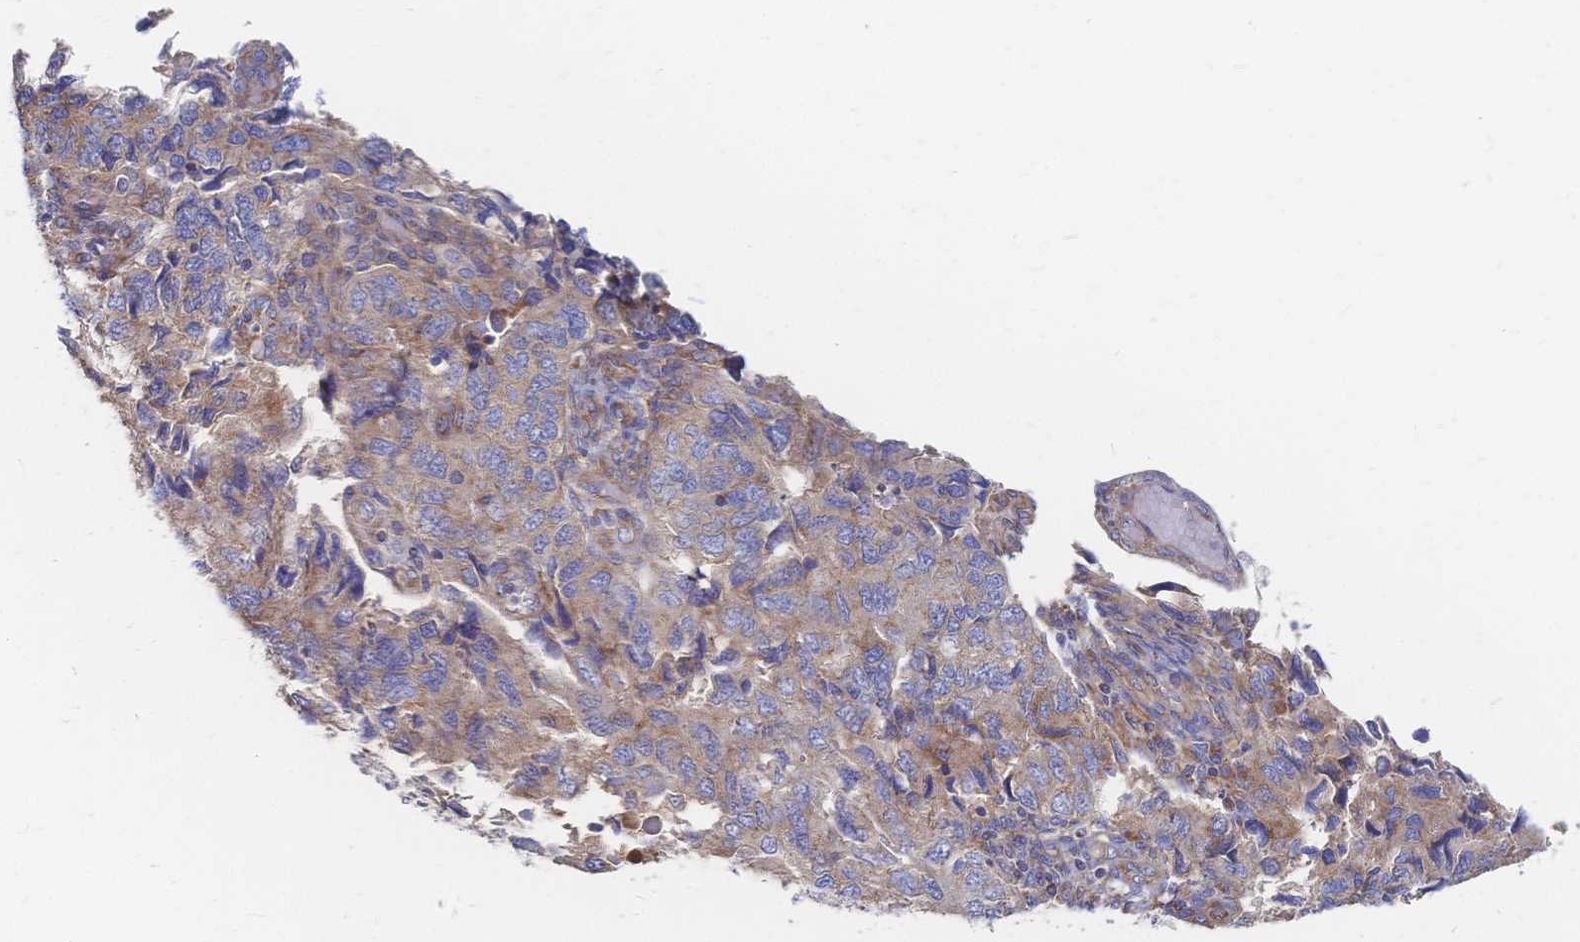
{"staining": {"intensity": "weak", "quantity": ">75%", "location": "cytoplasmic/membranous"}, "tissue": "endometrial cancer", "cell_type": "Tumor cells", "image_type": "cancer", "snomed": [{"axis": "morphology", "description": "Carcinoma, NOS"}, {"axis": "topography", "description": "Uterus"}], "caption": "IHC (DAB) staining of carcinoma (endometrial) reveals weak cytoplasmic/membranous protein expression in approximately >75% of tumor cells.", "gene": "SORBS1", "patient": {"sex": "female", "age": 76}}